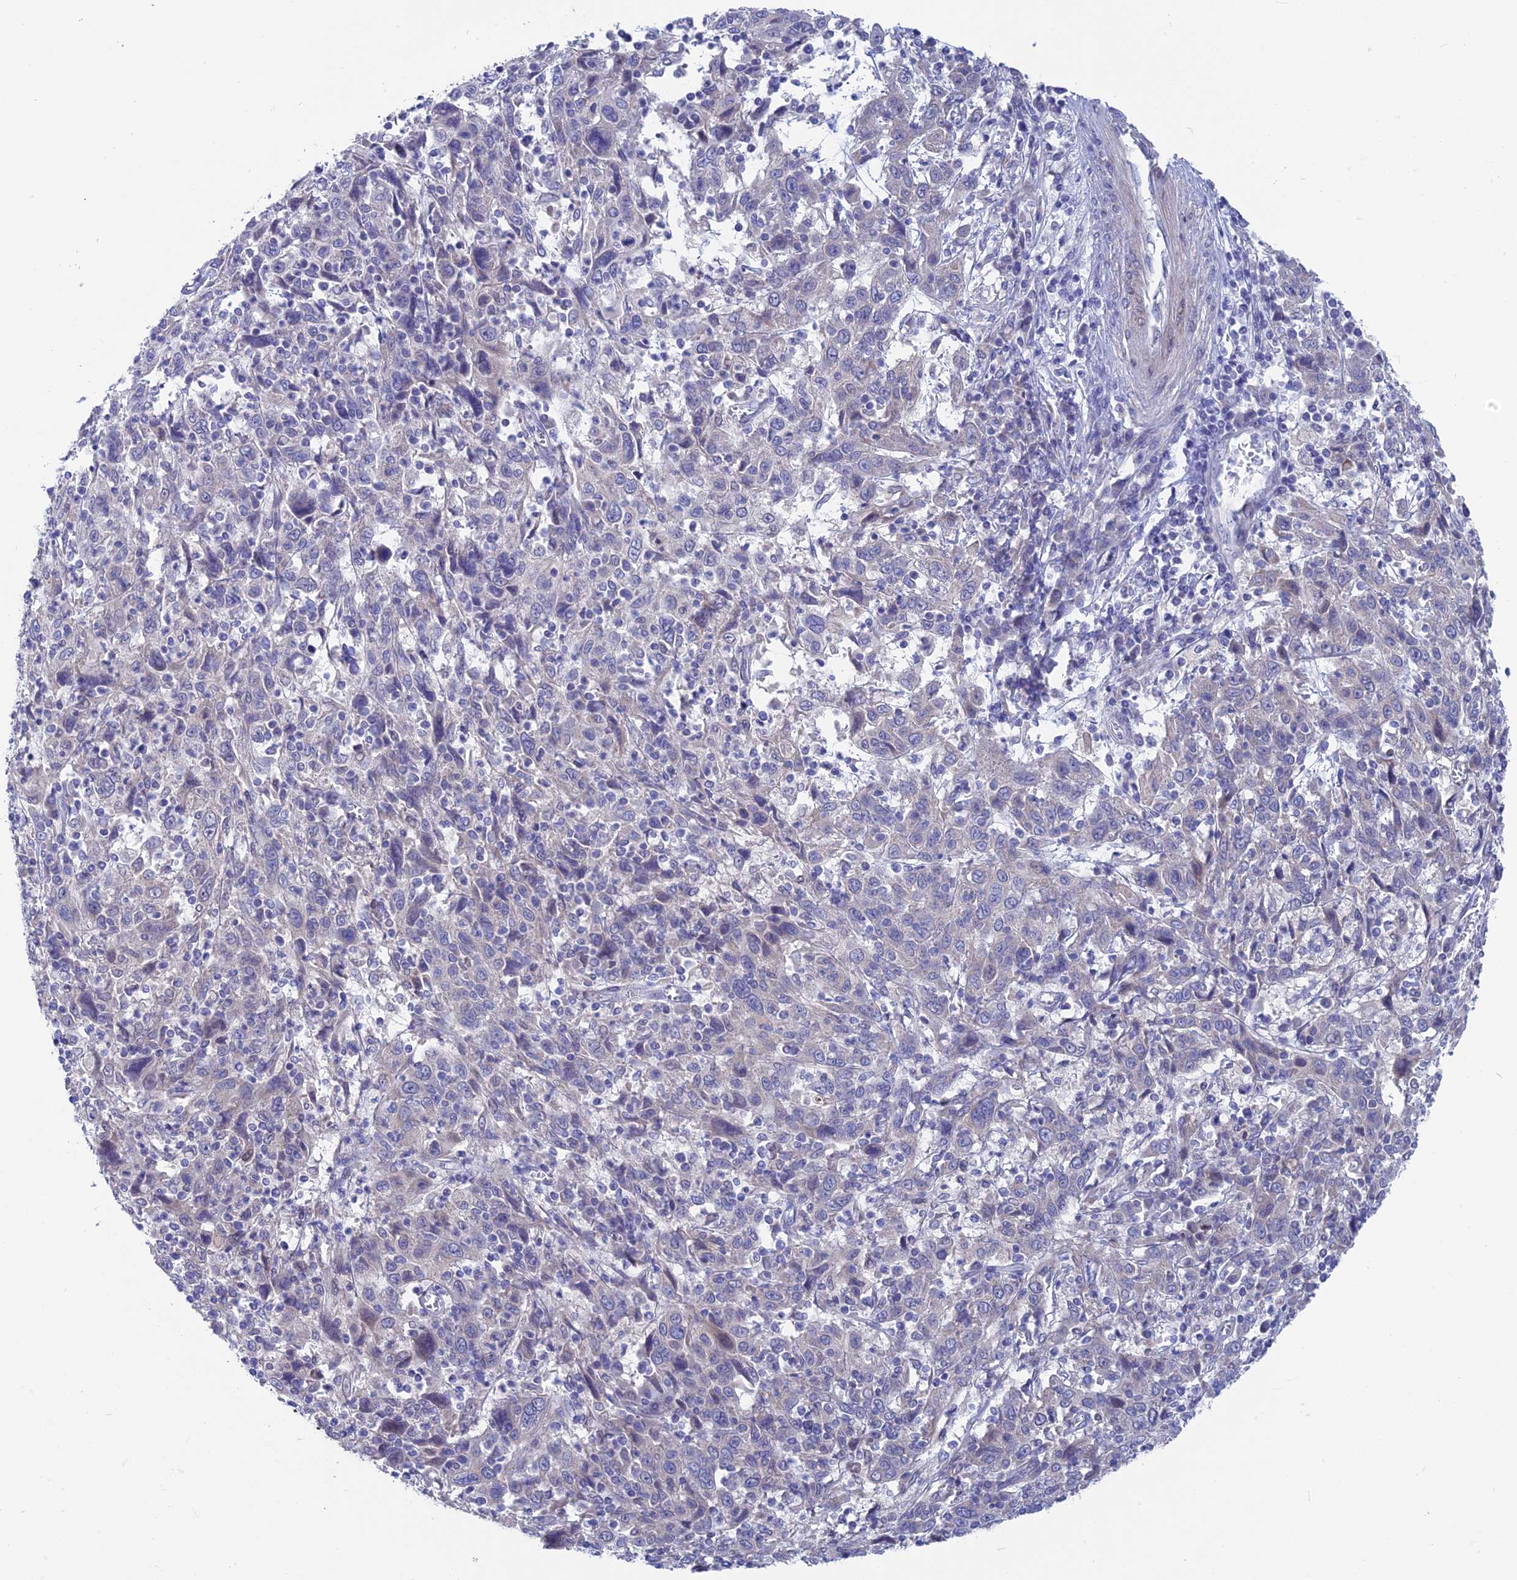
{"staining": {"intensity": "negative", "quantity": "none", "location": "none"}, "tissue": "cervical cancer", "cell_type": "Tumor cells", "image_type": "cancer", "snomed": [{"axis": "morphology", "description": "Squamous cell carcinoma, NOS"}, {"axis": "topography", "description": "Cervix"}], "caption": "DAB immunohistochemical staining of squamous cell carcinoma (cervical) demonstrates no significant expression in tumor cells.", "gene": "AK4", "patient": {"sex": "female", "age": 46}}